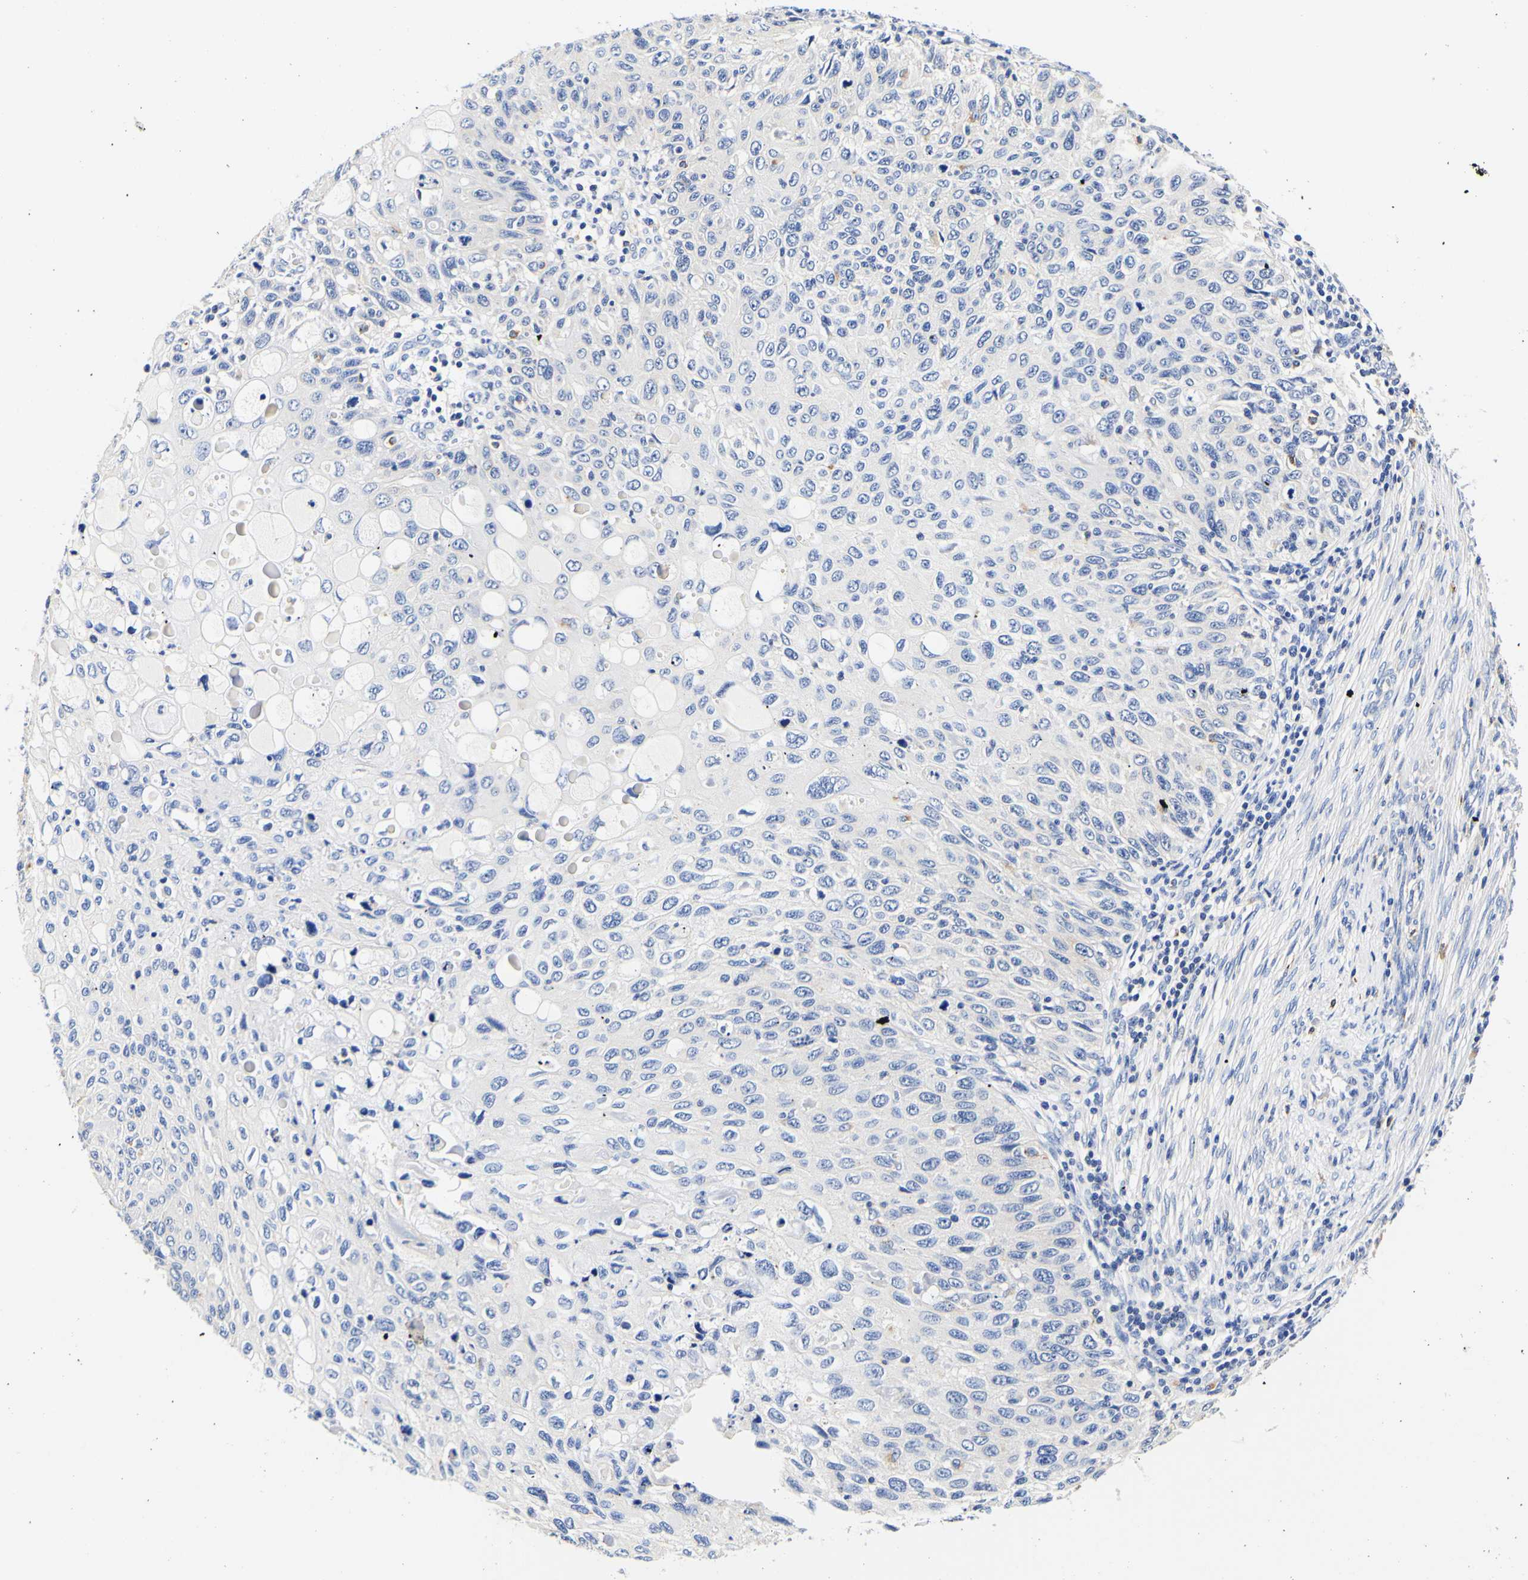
{"staining": {"intensity": "weak", "quantity": "<25%", "location": "cytoplasmic/membranous"}, "tissue": "cervical cancer", "cell_type": "Tumor cells", "image_type": "cancer", "snomed": [{"axis": "morphology", "description": "Squamous cell carcinoma, NOS"}, {"axis": "topography", "description": "Cervix"}], "caption": "Immunohistochemistry photomicrograph of cervical cancer (squamous cell carcinoma) stained for a protein (brown), which displays no positivity in tumor cells. (IHC, brightfield microscopy, high magnification).", "gene": "CAMK4", "patient": {"sex": "female", "age": 70}}